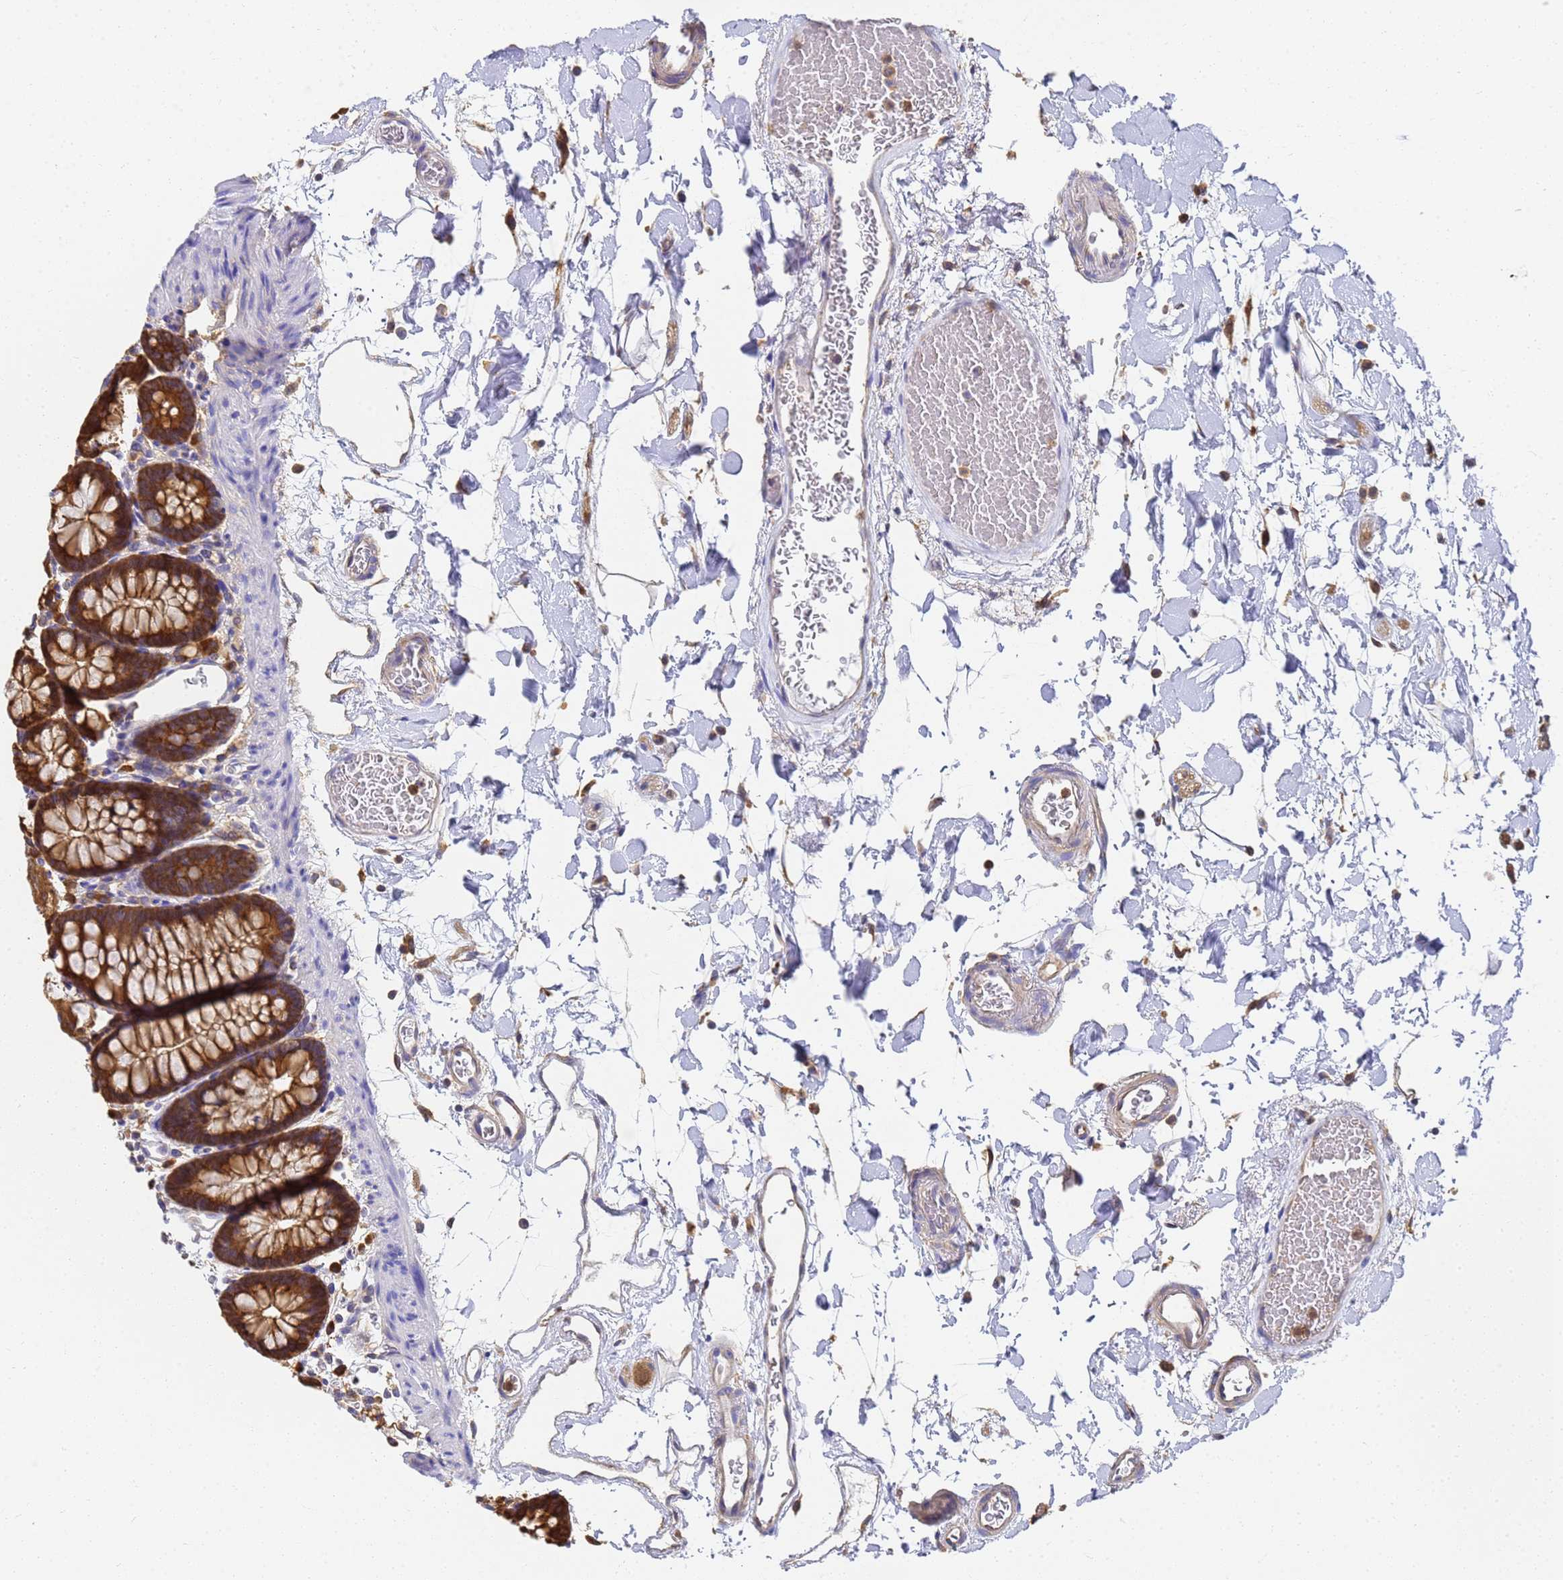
{"staining": {"intensity": "moderate", "quantity": ">75%", "location": "cytoplasmic/membranous"}, "tissue": "colon", "cell_type": "Endothelial cells", "image_type": "normal", "snomed": [{"axis": "morphology", "description": "Normal tissue, NOS"}, {"axis": "topography", "description": "Colon"}], "caption": "Immunohistochemical staining of normal colon reveals medium levels of moderate cytoplasmic/membranous positivity in approximately >75% of endothelial cells. The staining was performed using DAB (3,3'-diaminobenzidine), with brown indicating positive protein expression. Nuclei are stained blue with hematoxylin.", "gene": "NME1", "patient": {"sex": "male", "age": 75}}